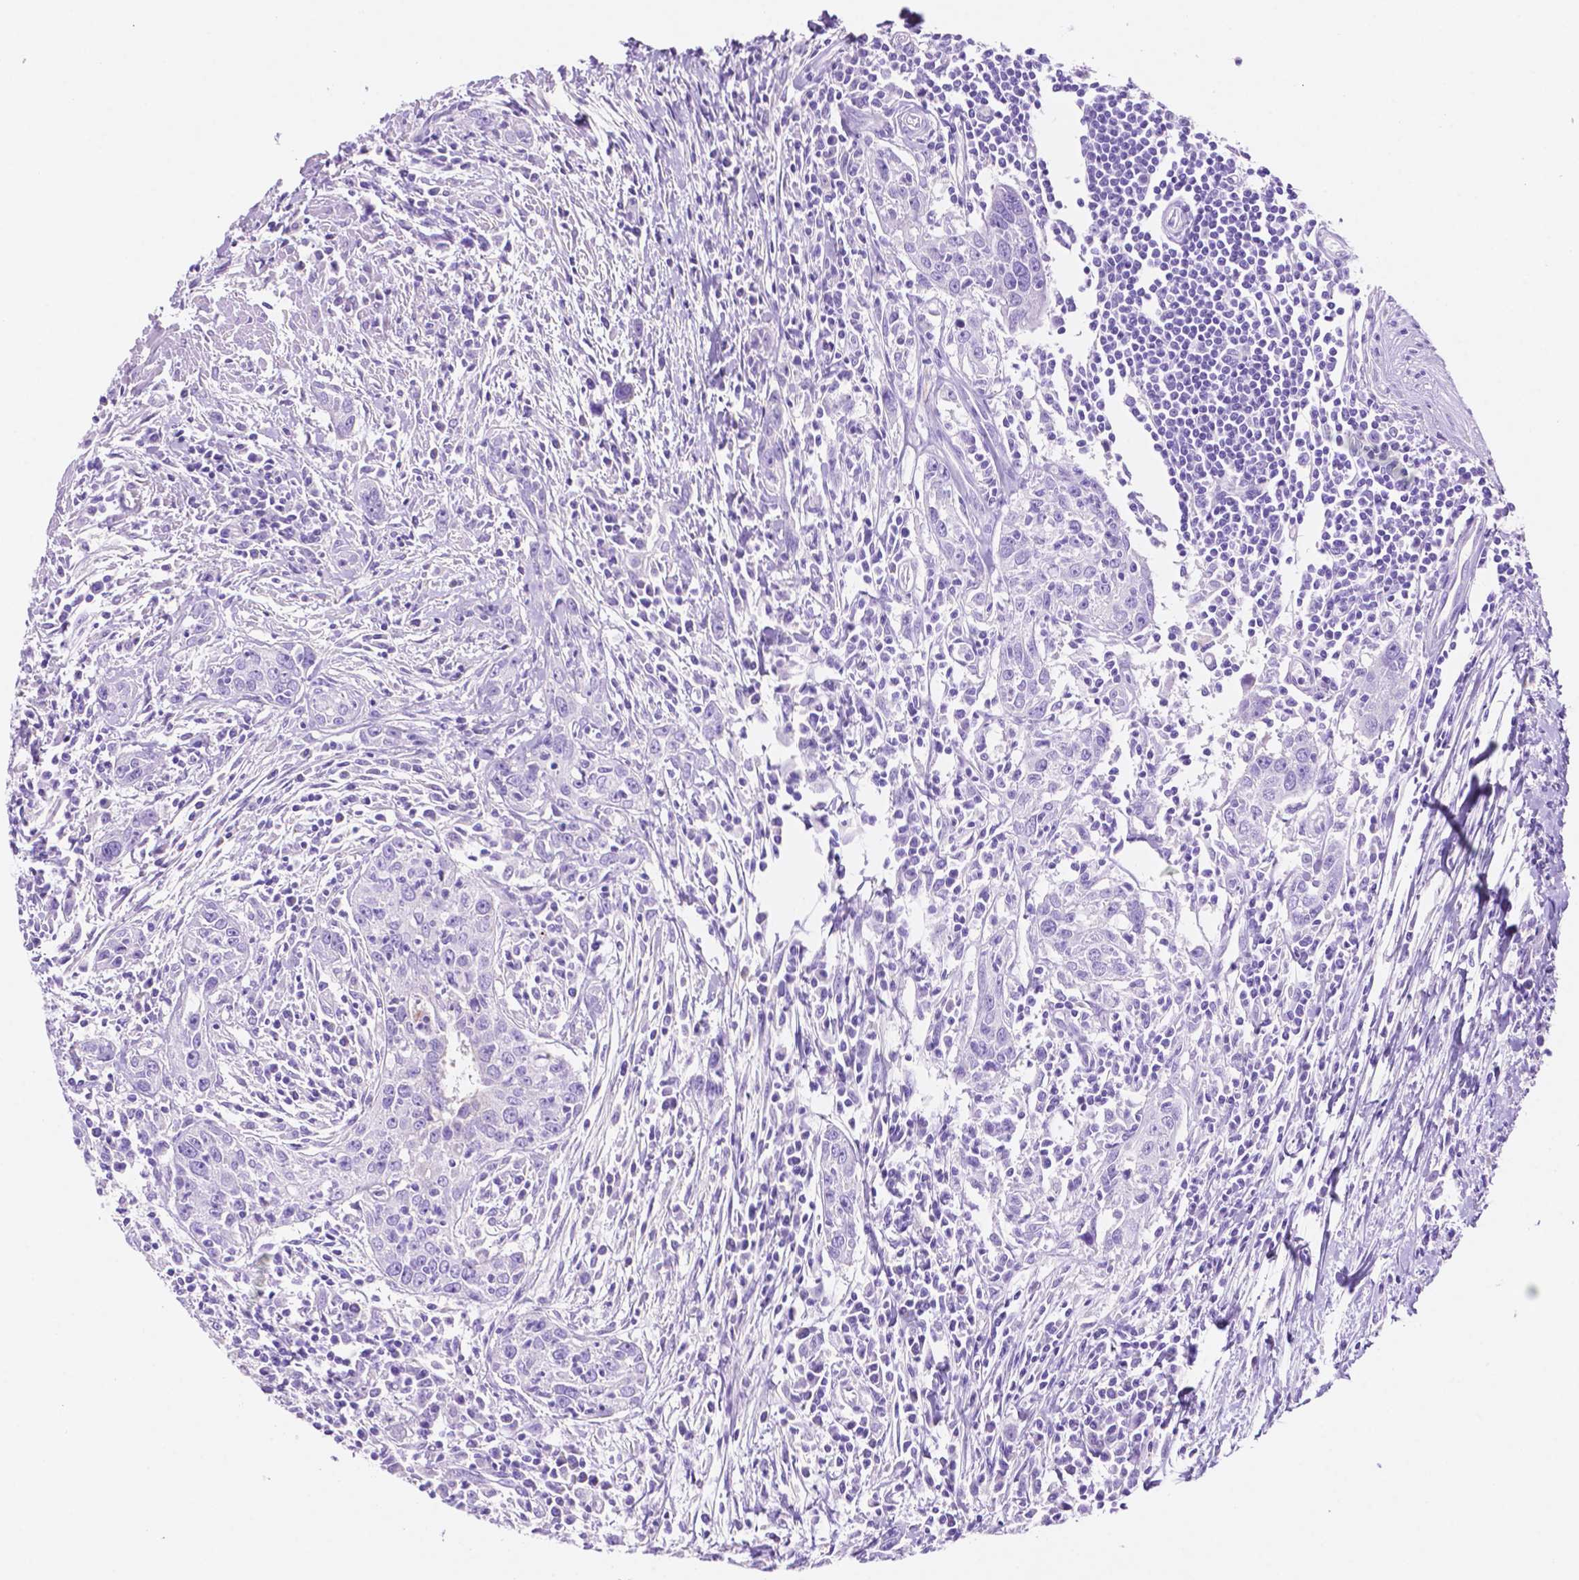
{"staining": {"intensity": "negative", "quantity": "none", "location": "none"}, "tissue": "urothelial cancer", "cell_type": "Tumor cells", "image_type": "cancer", "snomed": [{"axis": "morphology", "description": "Urothelial carcinoma, High grade"}, {"axis": "topography", "description": "Urinary bladder"}], "caption": "Urothelial carcinoma (high-grade) was stained to show a protein in brown. There is no significant expression in tumor cells. (Stains: DAB (3,3'-diaminobenzidine) IHC with hematoxylin counter stain, Microscopy: brightfield microscopy at high magnification).", "gene": "FOXB2", "patient": {"sex": "male", "age": 83}}